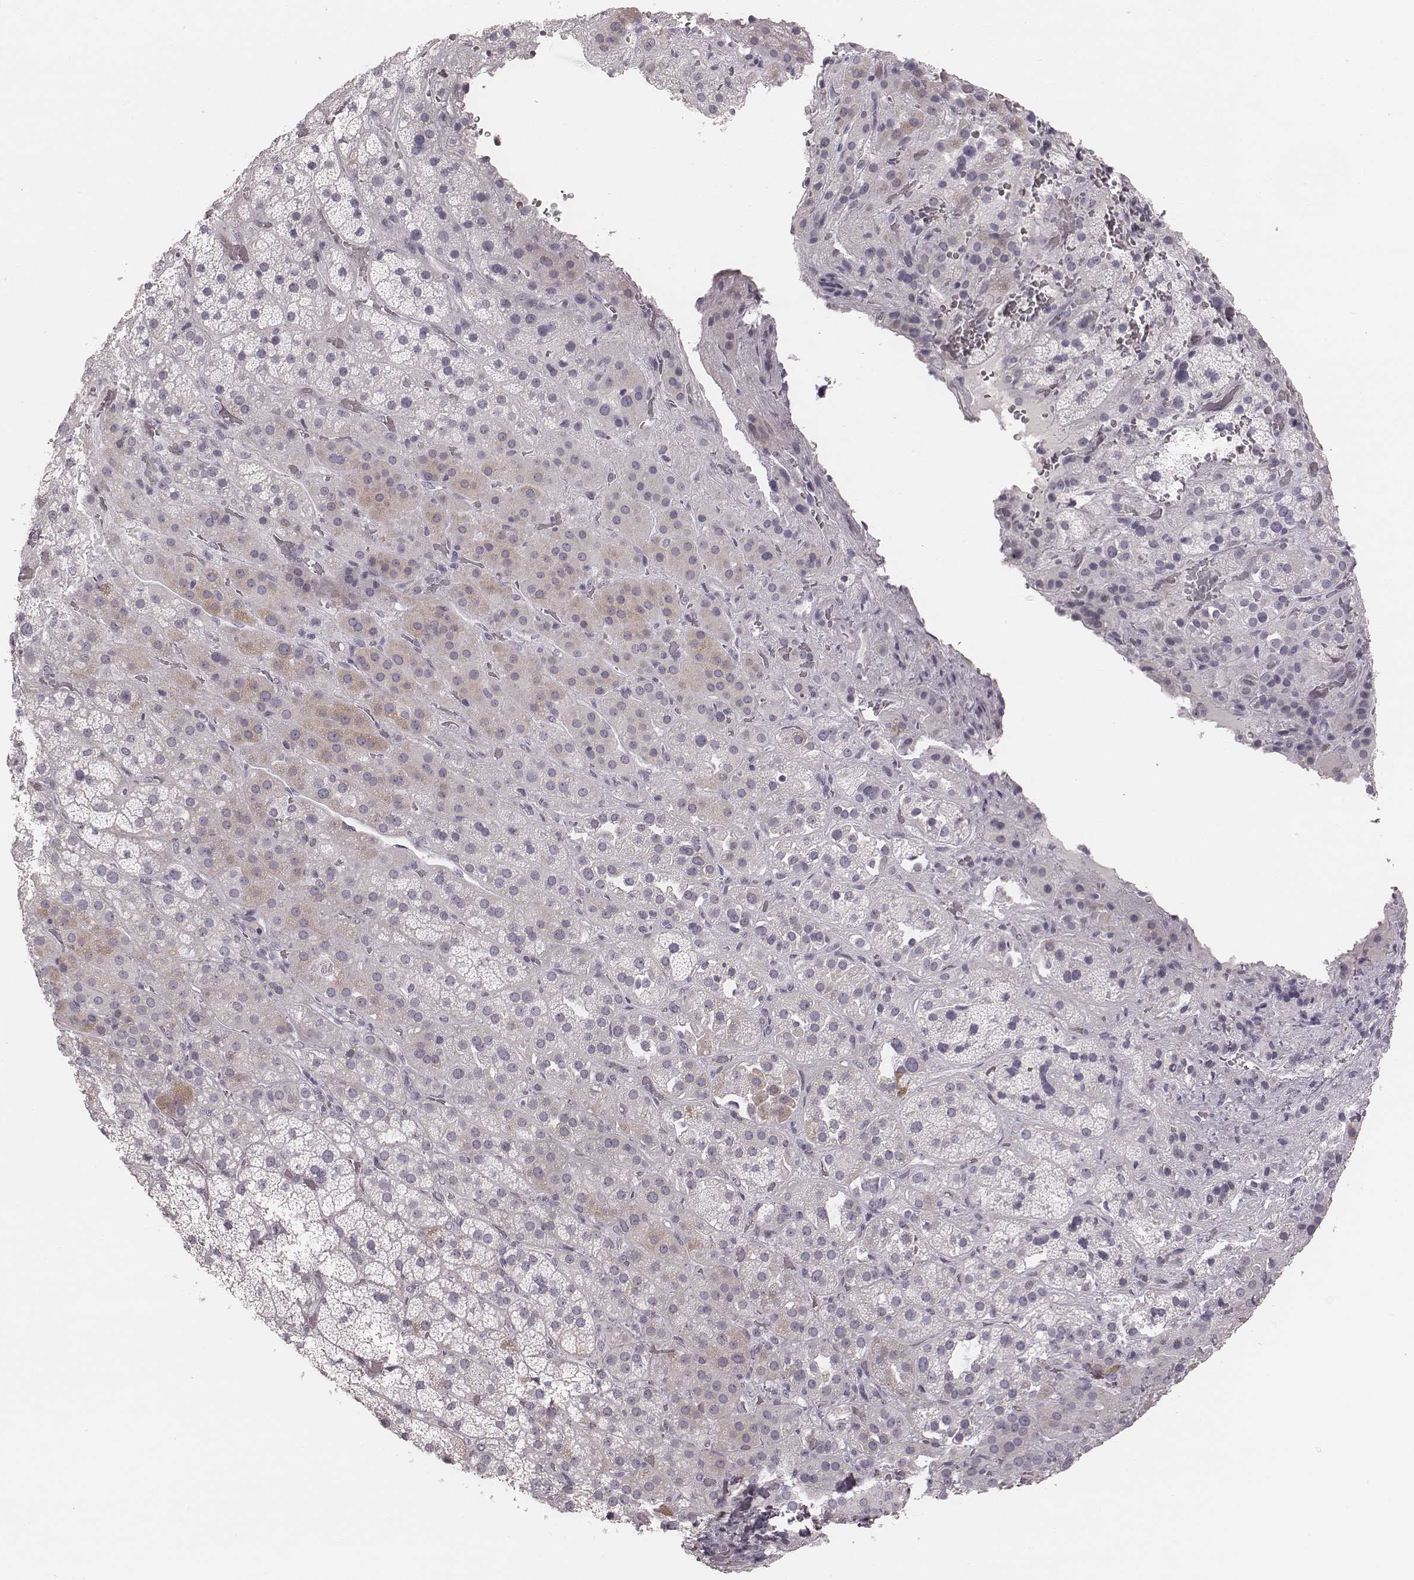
{"staining": {"intensity": "negative", "quantity": "none", "location": "none"}, "tissue": "adrenal gland", "cell_type": "Glandular cells", "image_type": "normal", "snomed": [{"axis": "morphology", "description": "Normal tissue, NOS"}, {"axis": "topography", "description": "Adrenal gland"}], "caption": "High magnification brightfield microscopy of normal adrenal gland stained with DAB (3,3'-diaminobenzidine) (brown) and counterstained with hematoxylin (blue): glandular cells show no significant positivity. (Brightfield microscopy of DAB (3,3'-diaminobenzidine) IHC at high magnification).", "gene": "S100Z", "patient": {"sex": "male", "age": 57}}